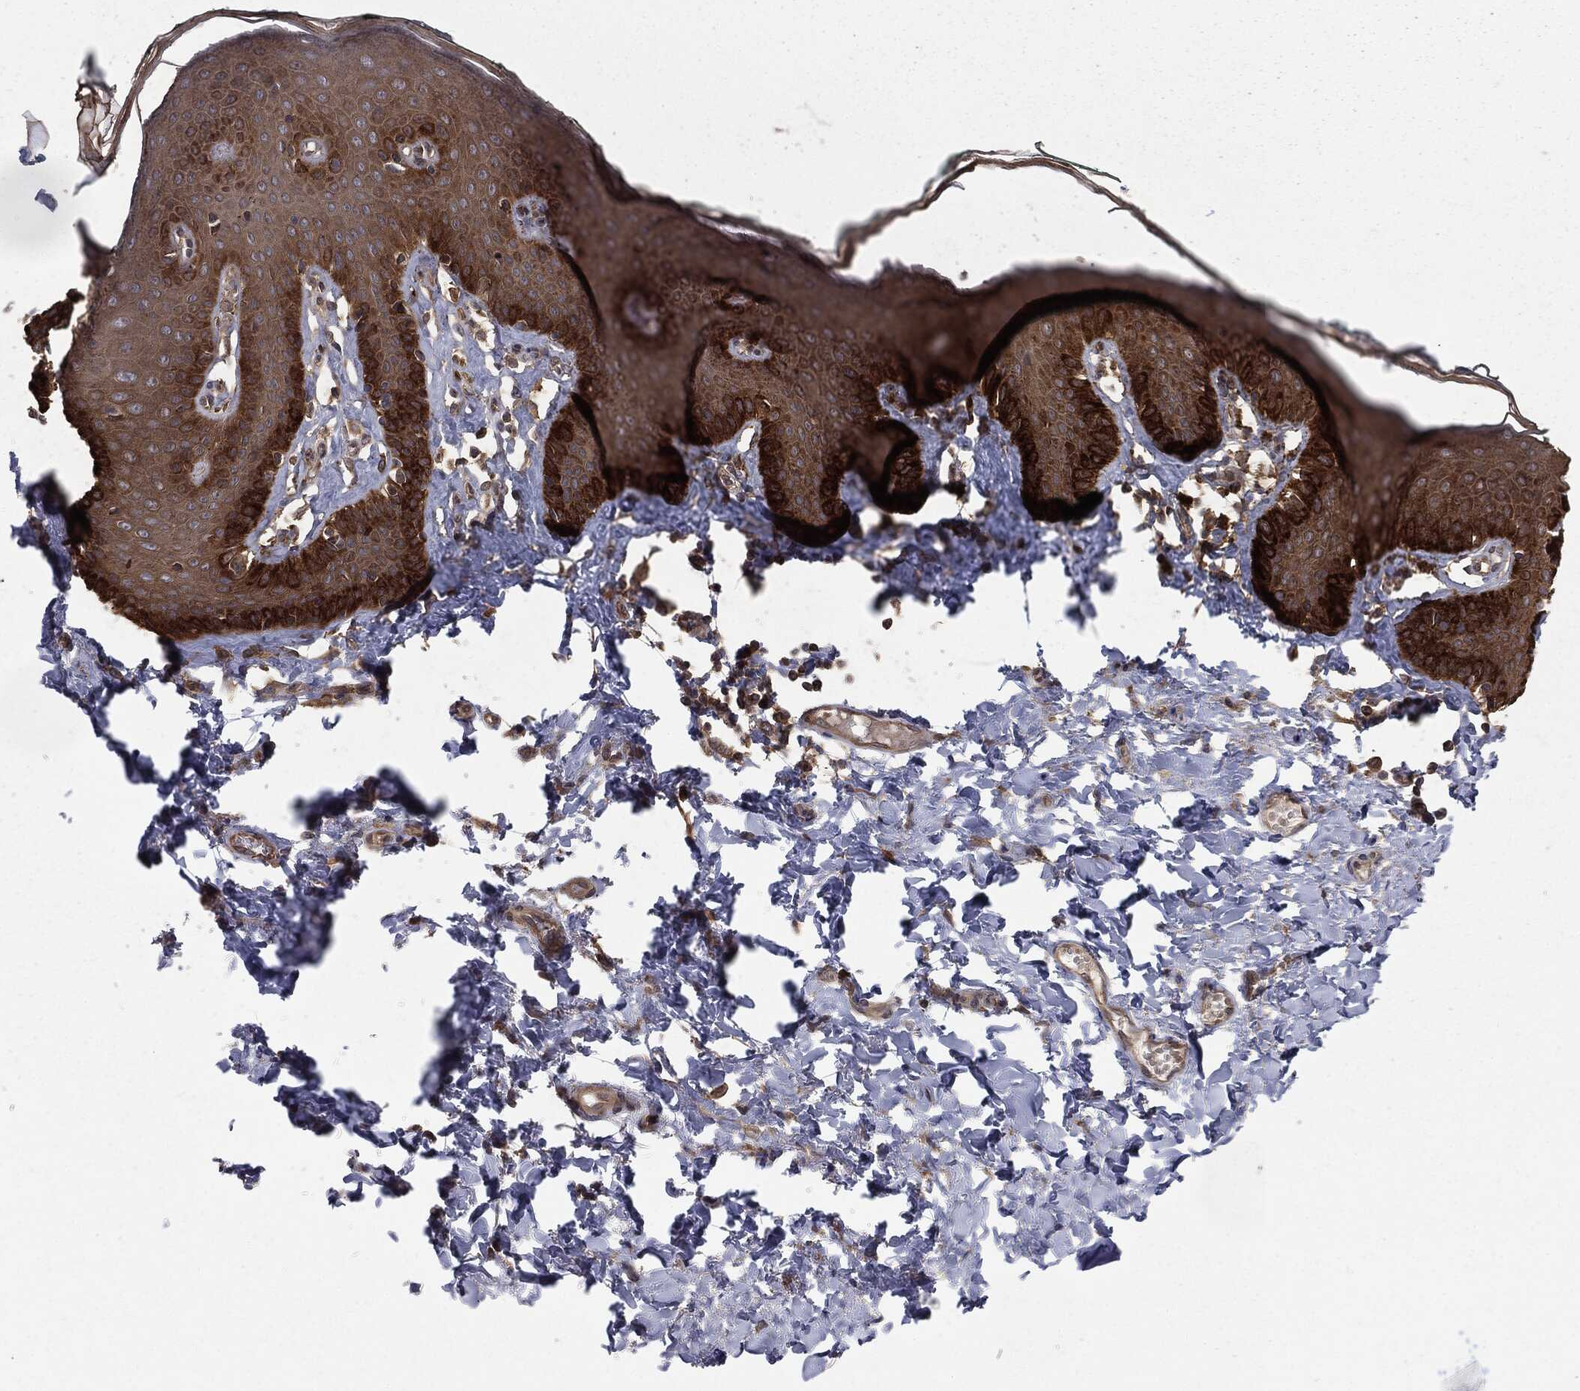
{"staining": {"intensity": "strong", "quantity": "<25%", "location": "cytoplasmic/membranous"}, "tissue": "vagina", "cell_type": "Squamous epithelial cells", "image_type": "normal", "snomed": [{"axis": "morphology", "description": "Normal tissue, NOS"}, {"axis": "topography", "description": "Vagina"}], "caption": "A medium amount of strong cytoplasmic/membranous expression is present in approximately <25% of squamous epithelial cells in benign vagina.", "gene": "GNB5", "patient": {"sex": "female", "age": 66}}